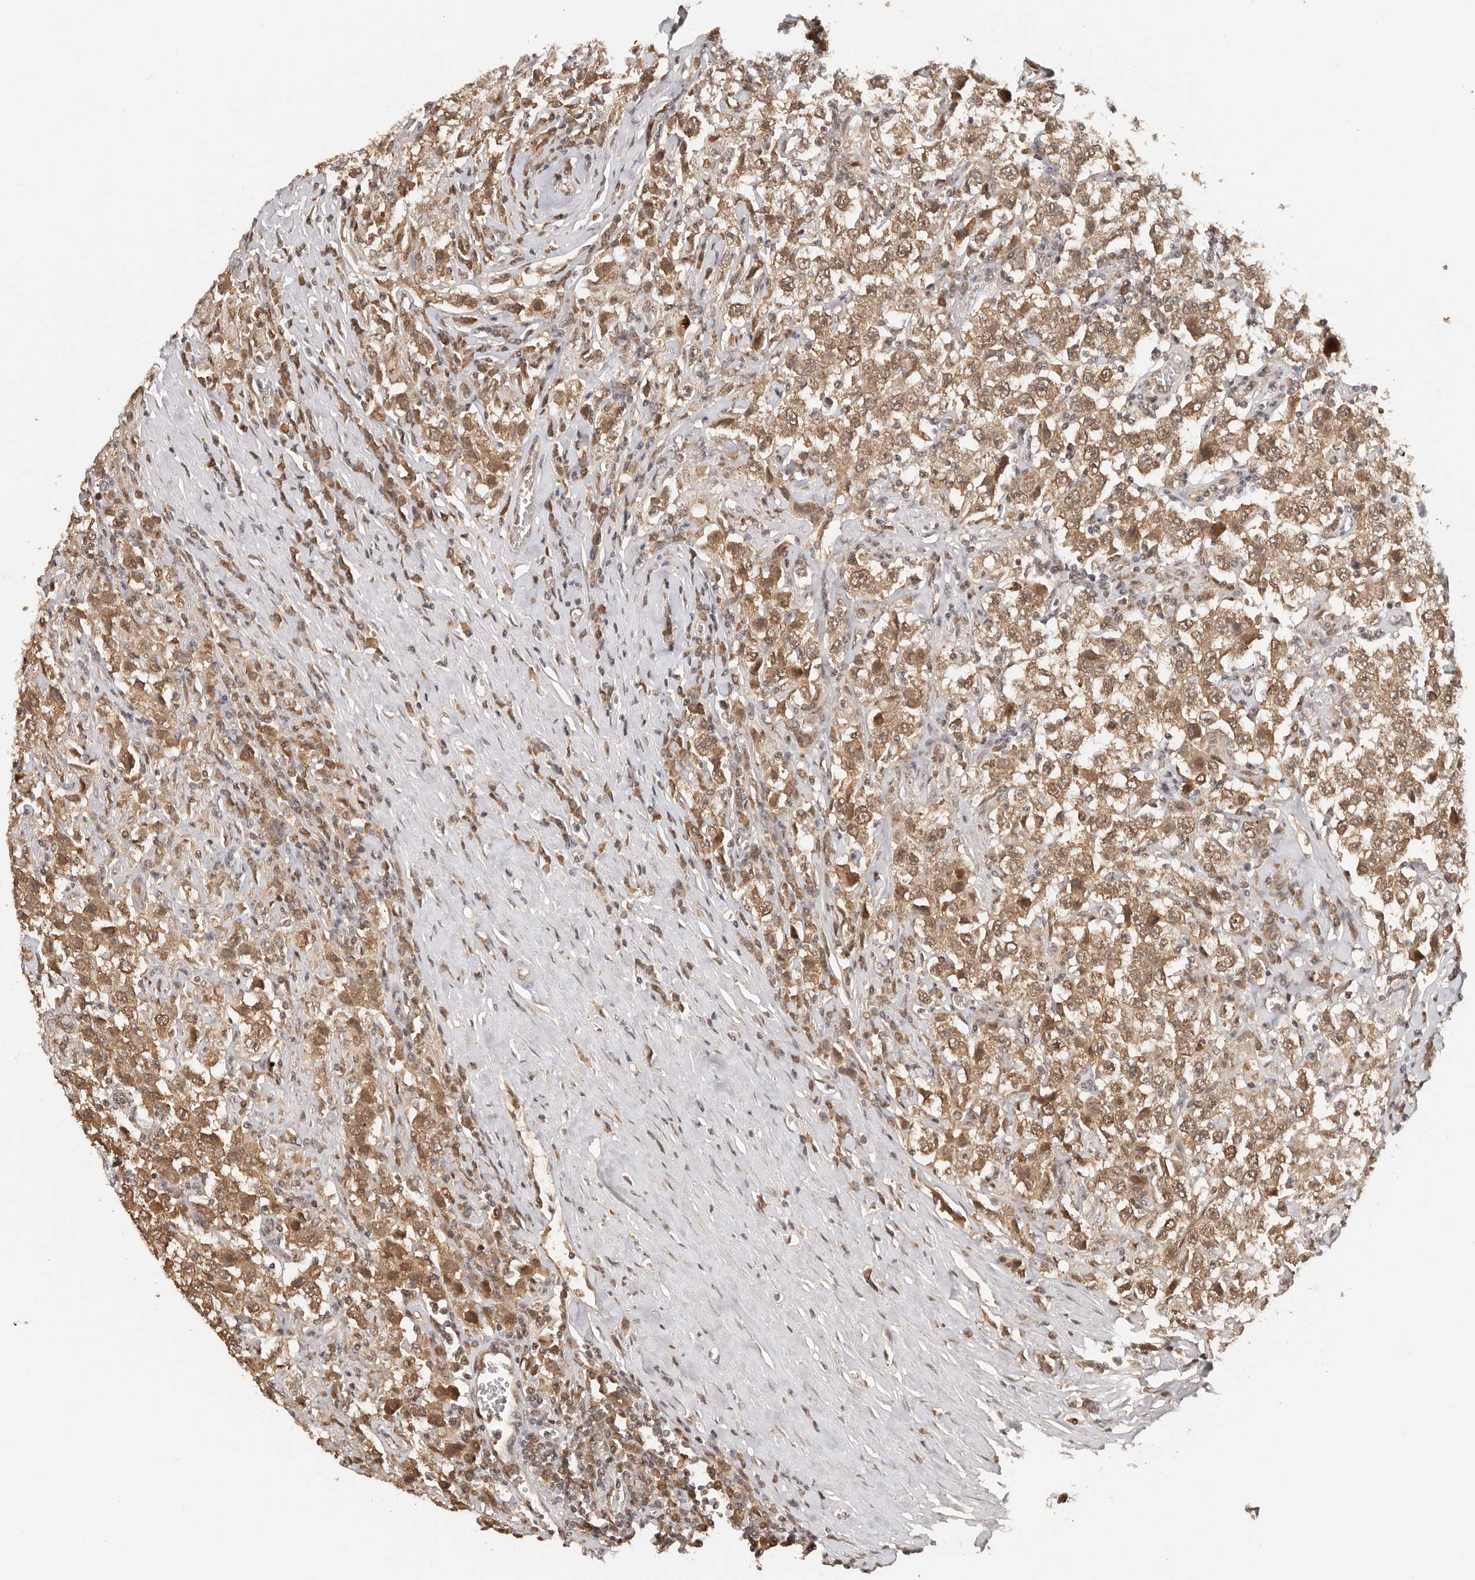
{"staining": {"intensity": "moderate", "quantity": ">75%", "location": "cytoplasmic/membranous"}, "tissue": "testis cancer", "cell_type": "Tumor cells", "image_type": "cancer", "snomed": [{"axis": "morphology", "description": "Seminoma, NOS"}, {"axis": "topography", "description": "Testis"}], "caption": "Human testis cancer stained with a protein marker reveals moderate staining in tumor cells.", "gene": "SEC14L1", "patient": {"sex": "male", "age": 41}}